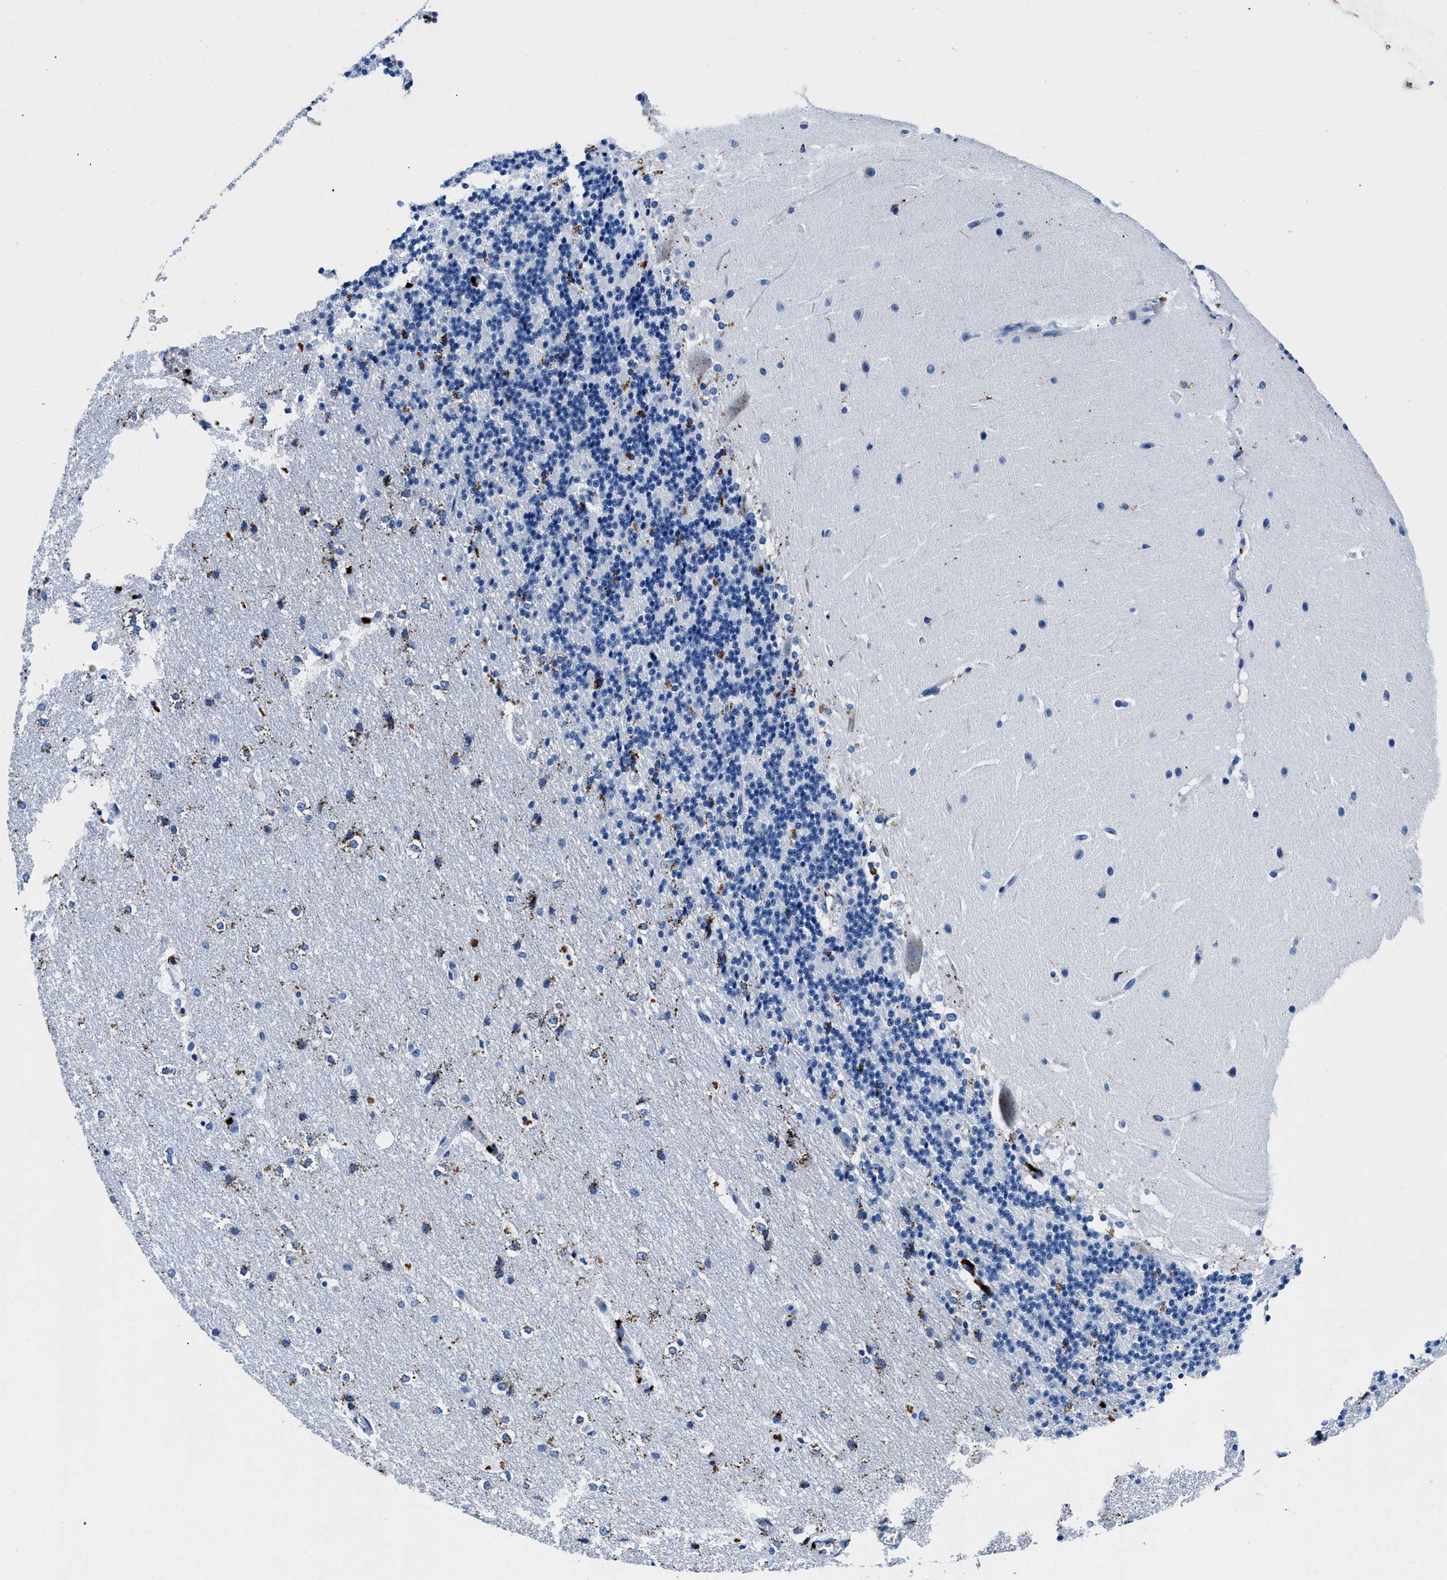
{"staining": {"intensity": "moderate", "quantity": "<25%", "location": "cytoplasmic/membranous"}, "tissue": "cerebellum", "cell_type": "Cells in granular layer", "image_type": "normal", "snomed": [{"axis": "morphology", "description": "Normal tissue, NOS"}, {"axis": "topography", "description": "Cerebellum"}], "caption": "IHC image of benign cerebellum stained for a protein (brown), which displays low levels of moderate cytoplasmic/membranous expression in approximately <25% of cells in granular layer.", "gene": "OR14K1", "patient": {"sex": "female", "age": 19}}